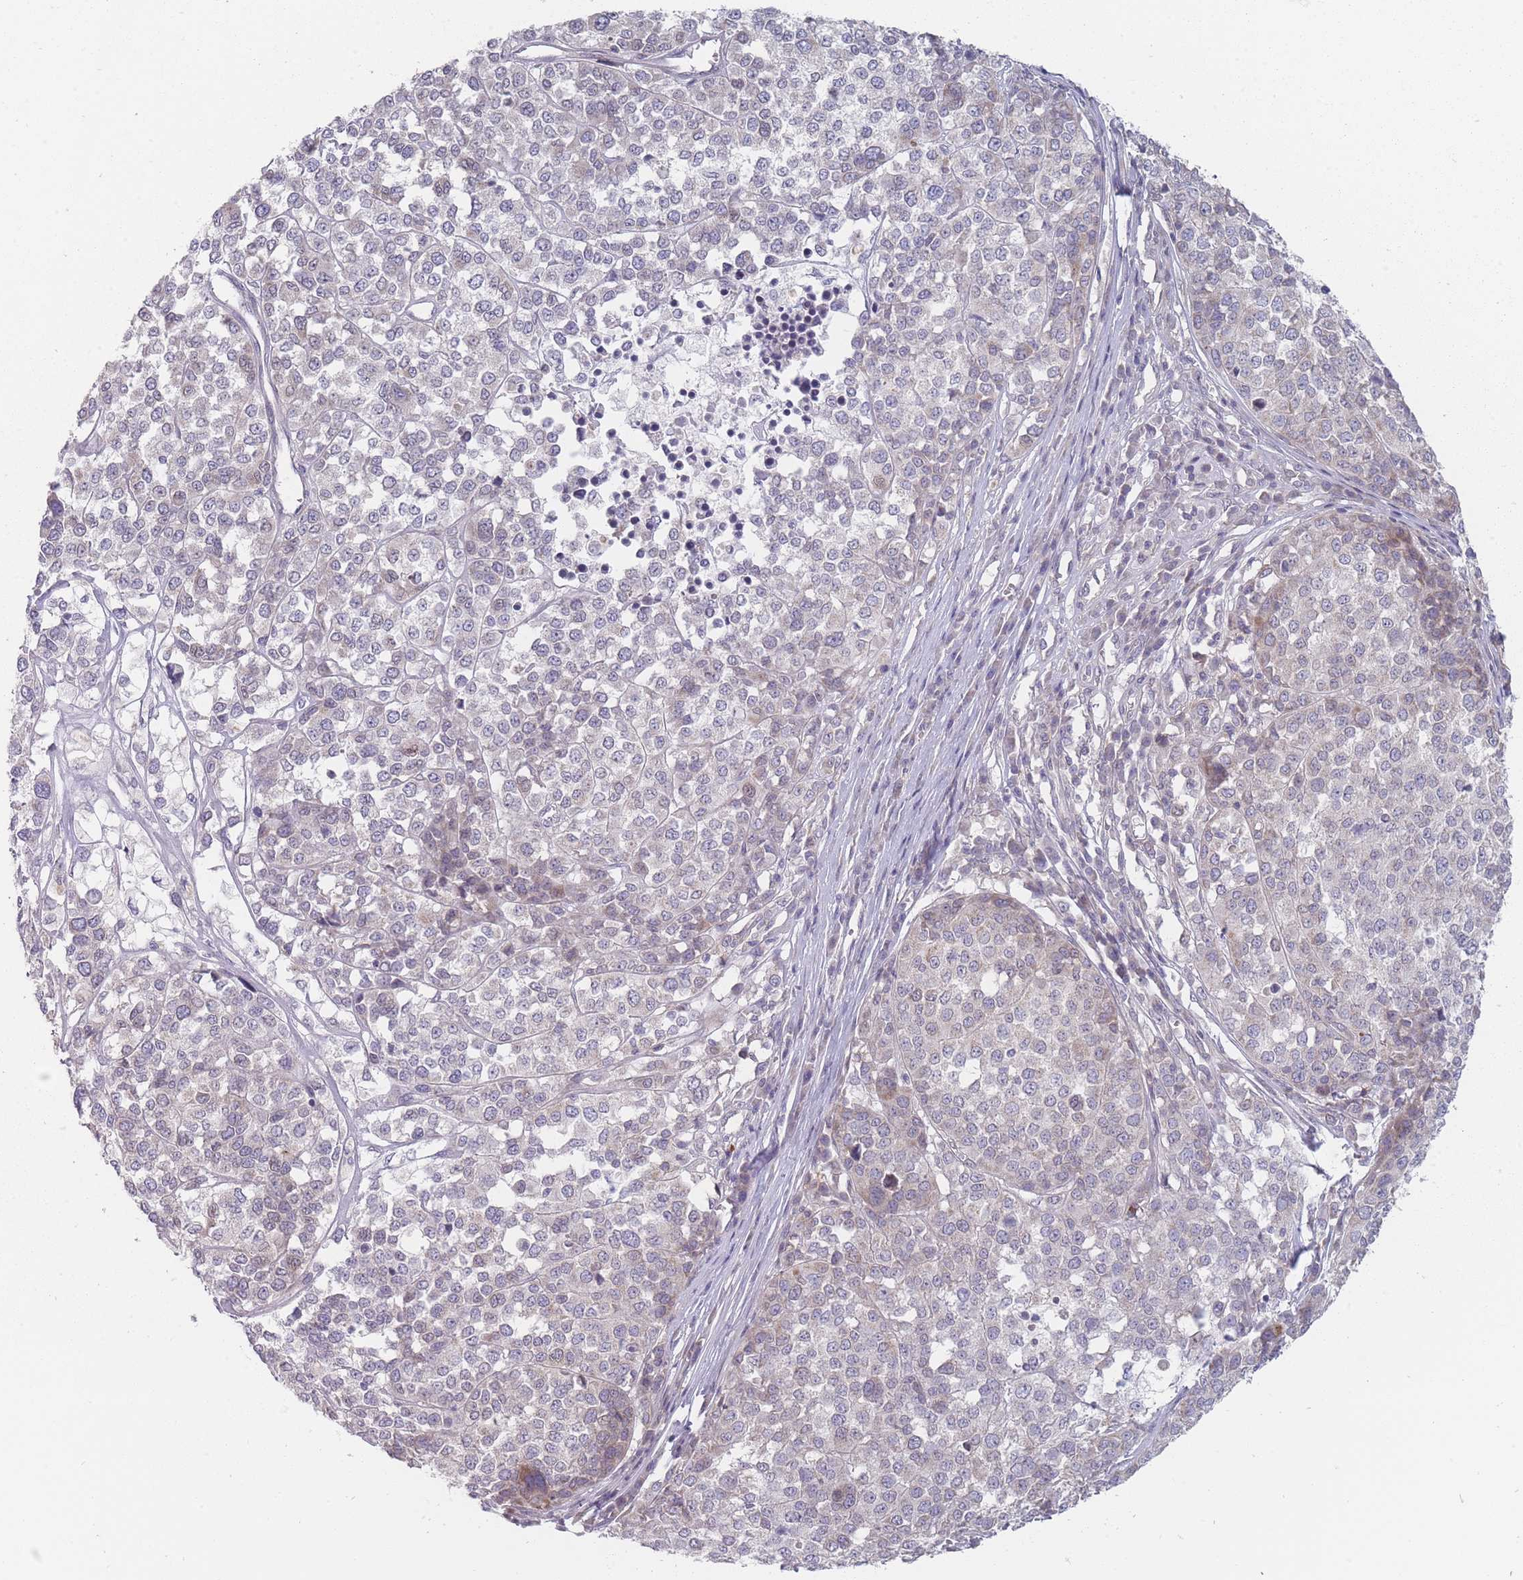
{"staining": {"intensity": "negative", "quantity": "none", "location": "none"}, "tissue": "melanoma", "cell_type": "Tumor cells", "image_type": "cancer", "snomed": [{"axis": "morphology", "description": "Malignant melanoma, Metastatic site"}, {"axis": "topography", "description": "Lymph node"}], "caption": "There is no significant expression in tumor cells of malignant melanoma (metastatic site).", "gene": "PCDH12", "patient": {"sex": "male", "age": 44}}